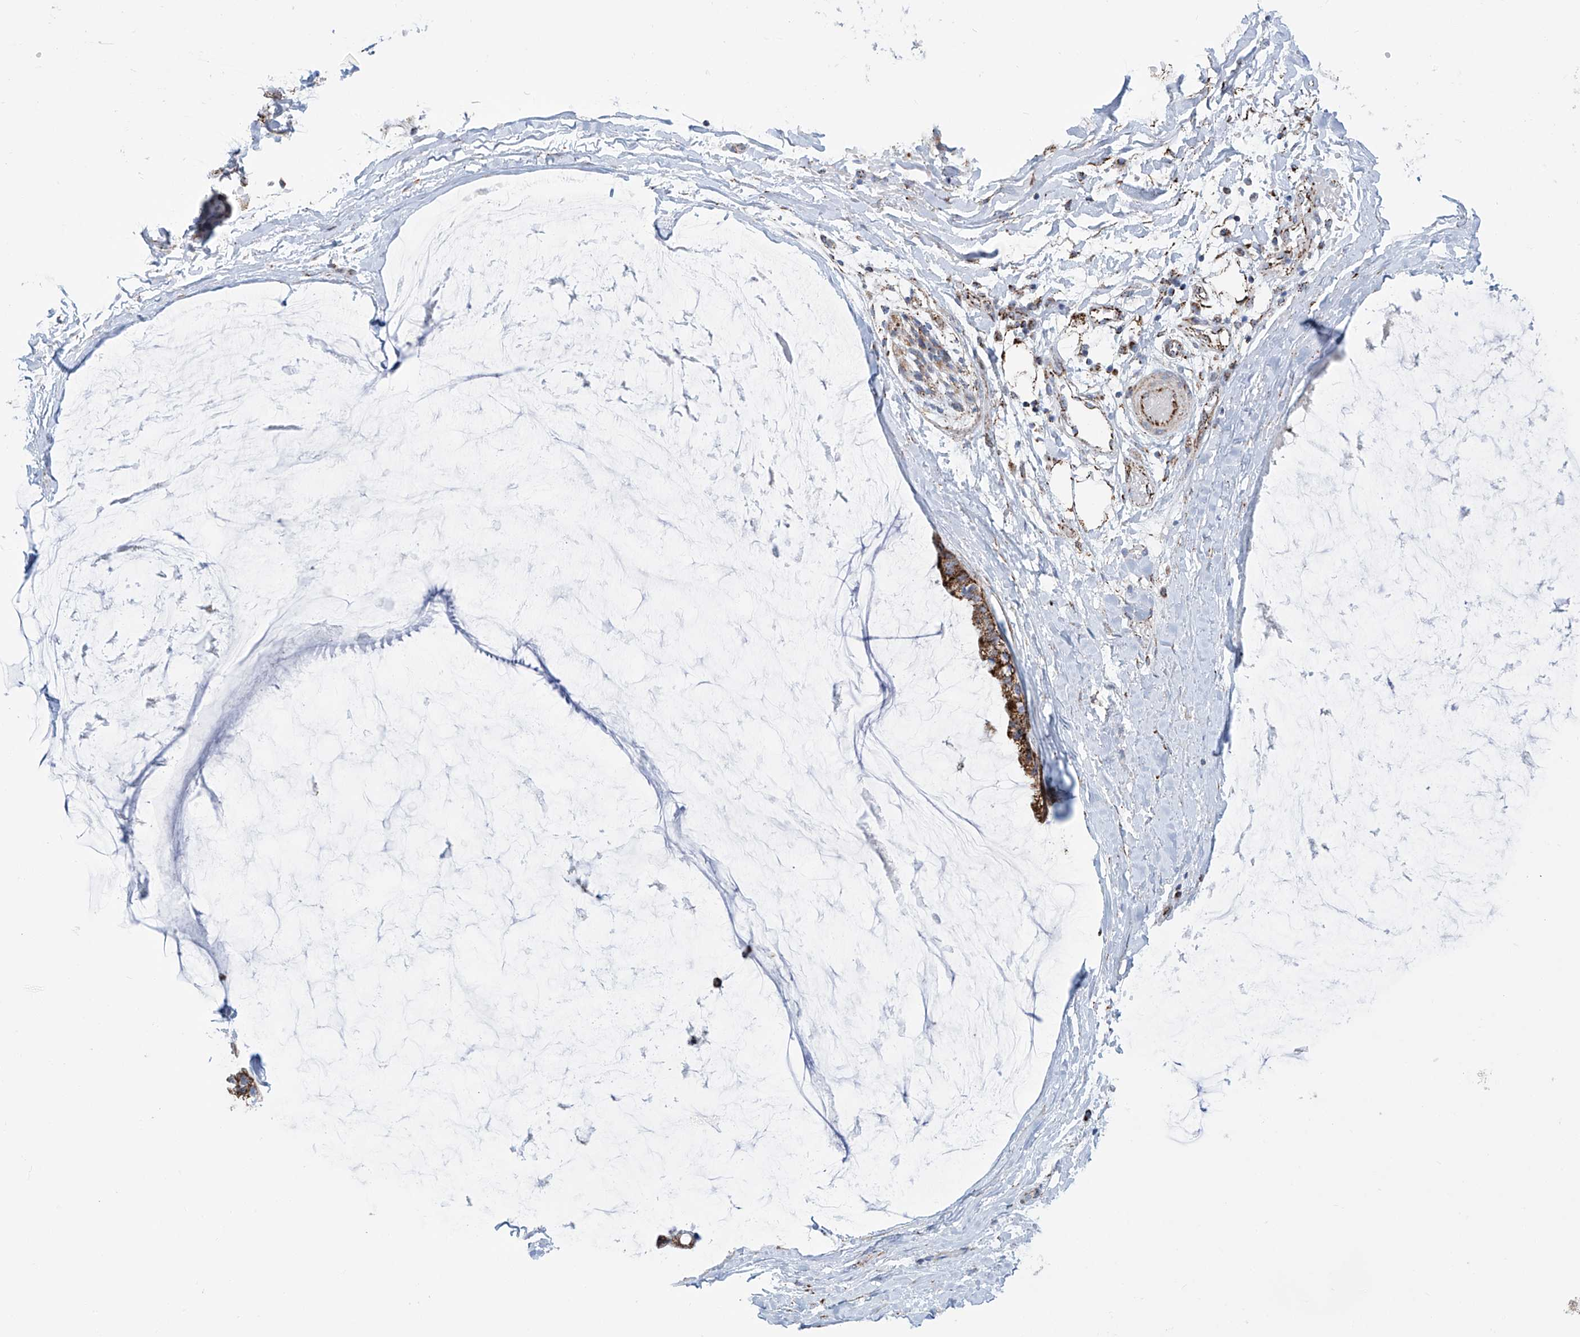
{"staining": {"intensity": "moderate", "quantity": ">75%", "location": "cytoplasmic/membranous"}, "tissue": "ovarian cancer", "cell_type": "Tumor cells", "image_type": "cancer", "snomed": [{"axis": "morphology", "description": "Cystadenocarcinoma, mucinous, NOS"}, {"axis": "topography", "description": "Ovary"}], "caption": "Ovarian cancer (mucinous cystadenocarcinoma) tissue exhibits moderate cytoplasmic/membranous expression in approximately >75% of tumor cells, visualized by immunohistochemistry. Using DAB (3,3'-diaminobenzidine) (brown) and hematoxylin (blue) stains, captured at high magnification using brightfield microscopy.", "gene": "ALDH6A1", "patient": {"sex": "female", "age": 39}}